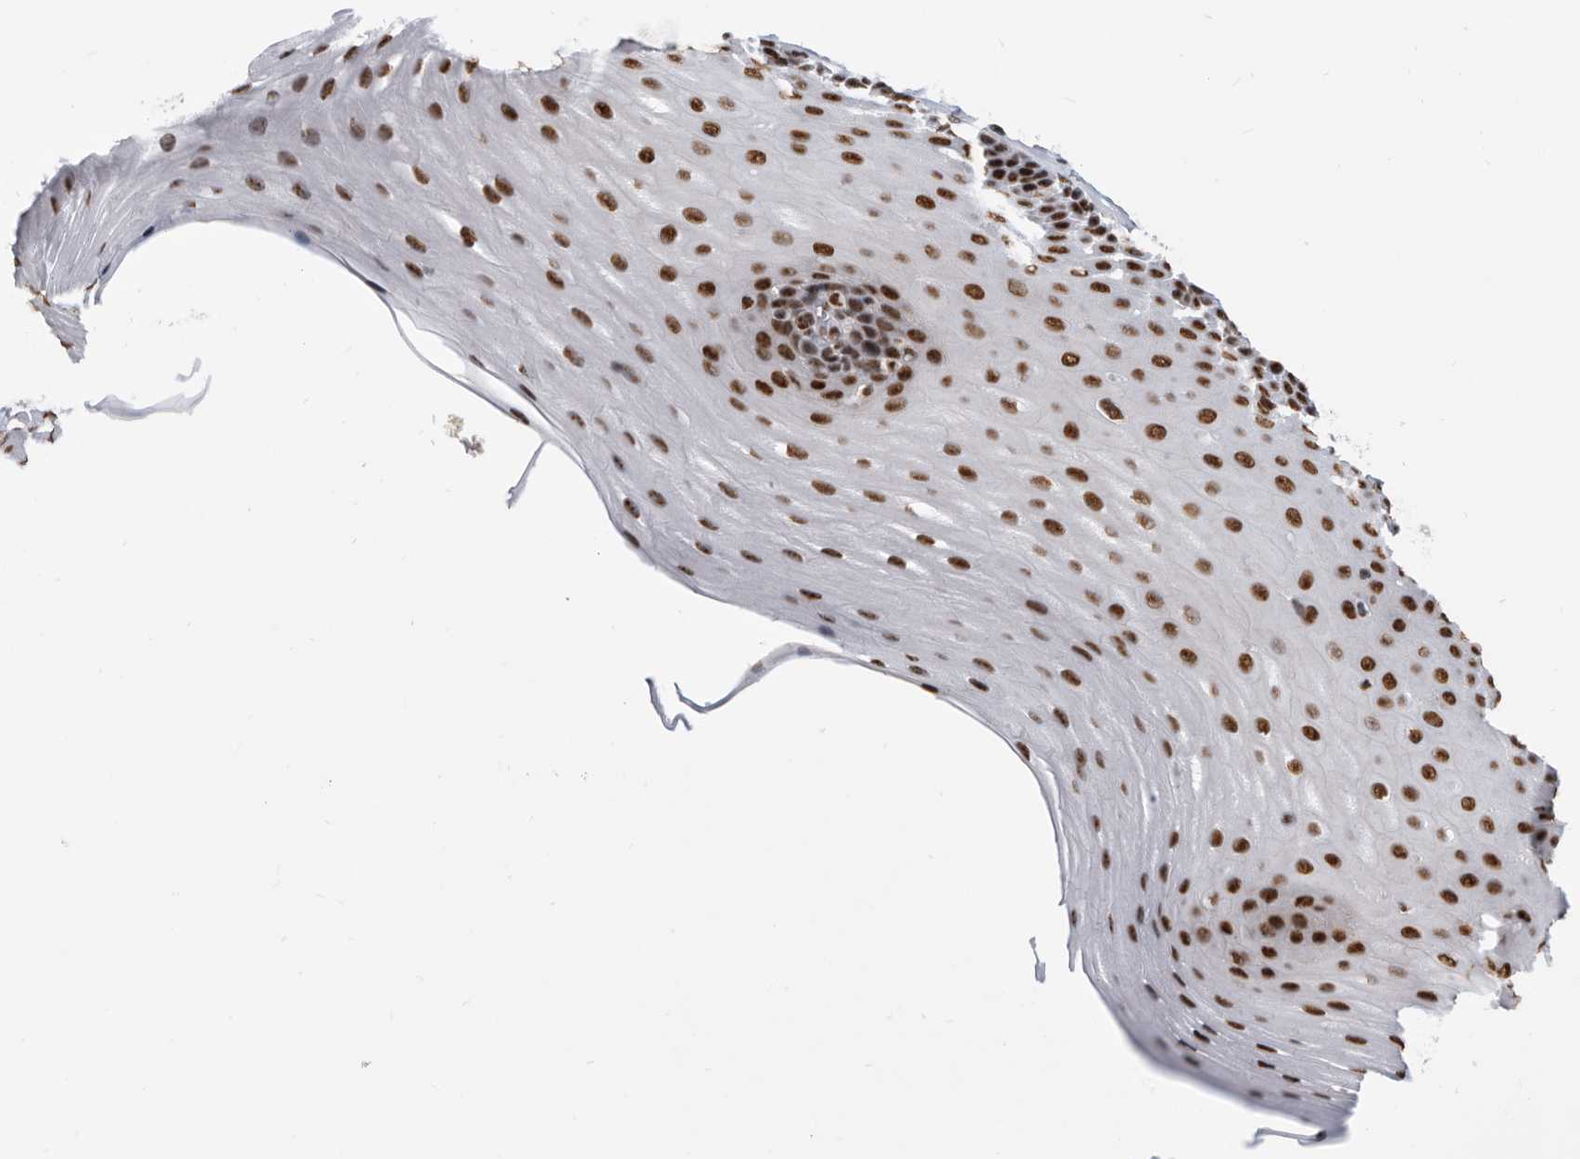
{"staining": {"intensity": "strong", "quantity": ">75%", "location": "nuclear"}, "tissue": "esophagus", "cell_type": "Squamous epithelial cells", "image_type": "normal", "snomed": [{"axis": "morphology", "description": "Normal tissue, NOS"}, {"axis": "topography", "description": "Esophagus"}], "caption": "Protein staining reveals strong nuclear positivity in approximately >75% of squamous epithelial cells in benign esophagus.", "gene": "SF3A1", "patient": {"sex": "male", "age": 62}}